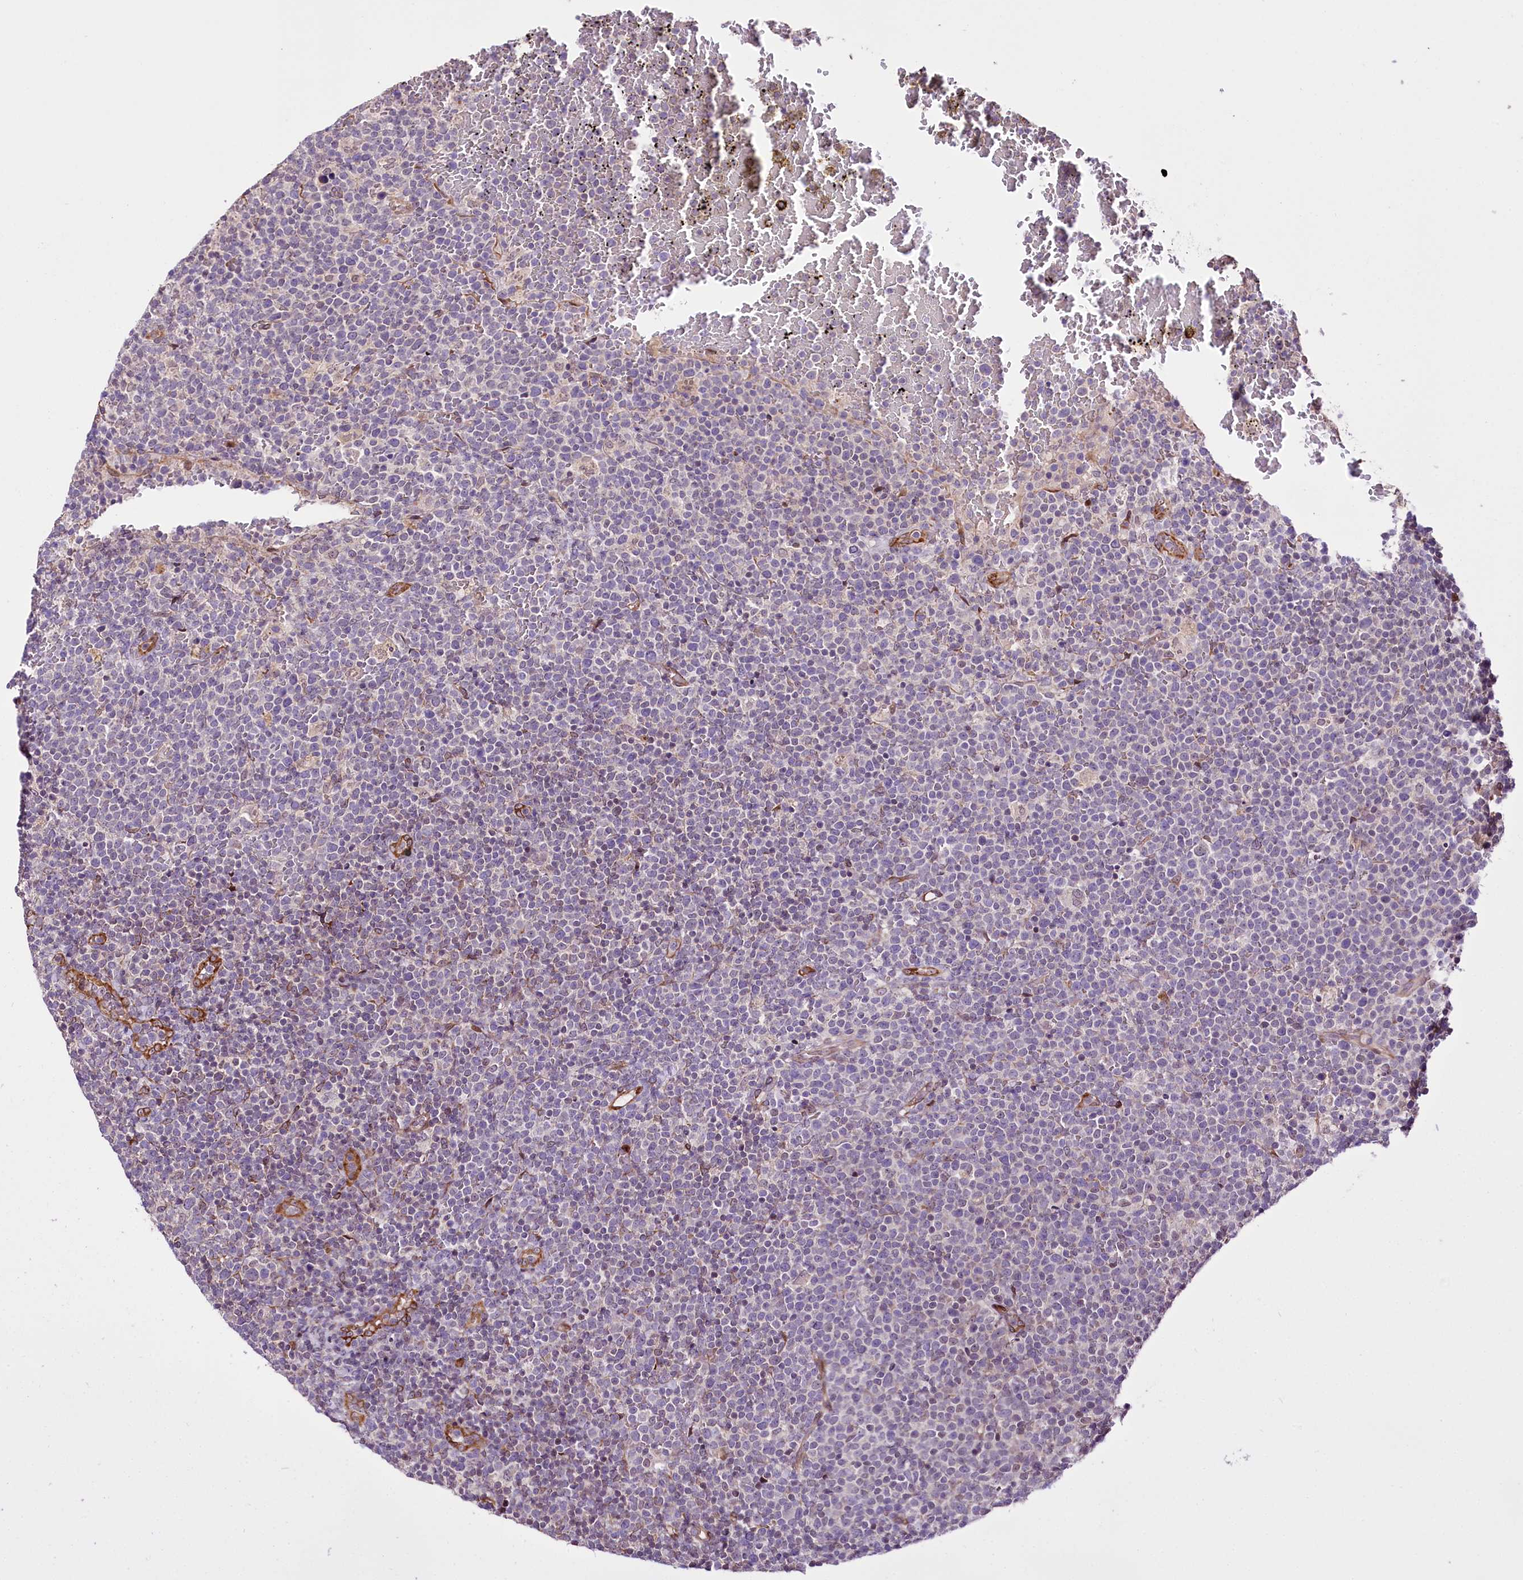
{"staining": {"intensity": "negative", "quantity": "none", "location": "none"}, "tissue": "lymphoma", "cell_type": "Tumor cells", "image_type": "cancer", "snomed": [{"axis": "morphology", "description": "Malignant lymphoma, non-Hodgkin's type, High grade"}, {"axis": "topography", "description": "Lymph node"}], "caption": "This is an IHC micrograph of human malignant lymphoma, non-Hodgkin's type (high-grade). There is no staining in tumor cells.", "gene": "CUTC", "patient": {"sex": "male", "age": 61}}